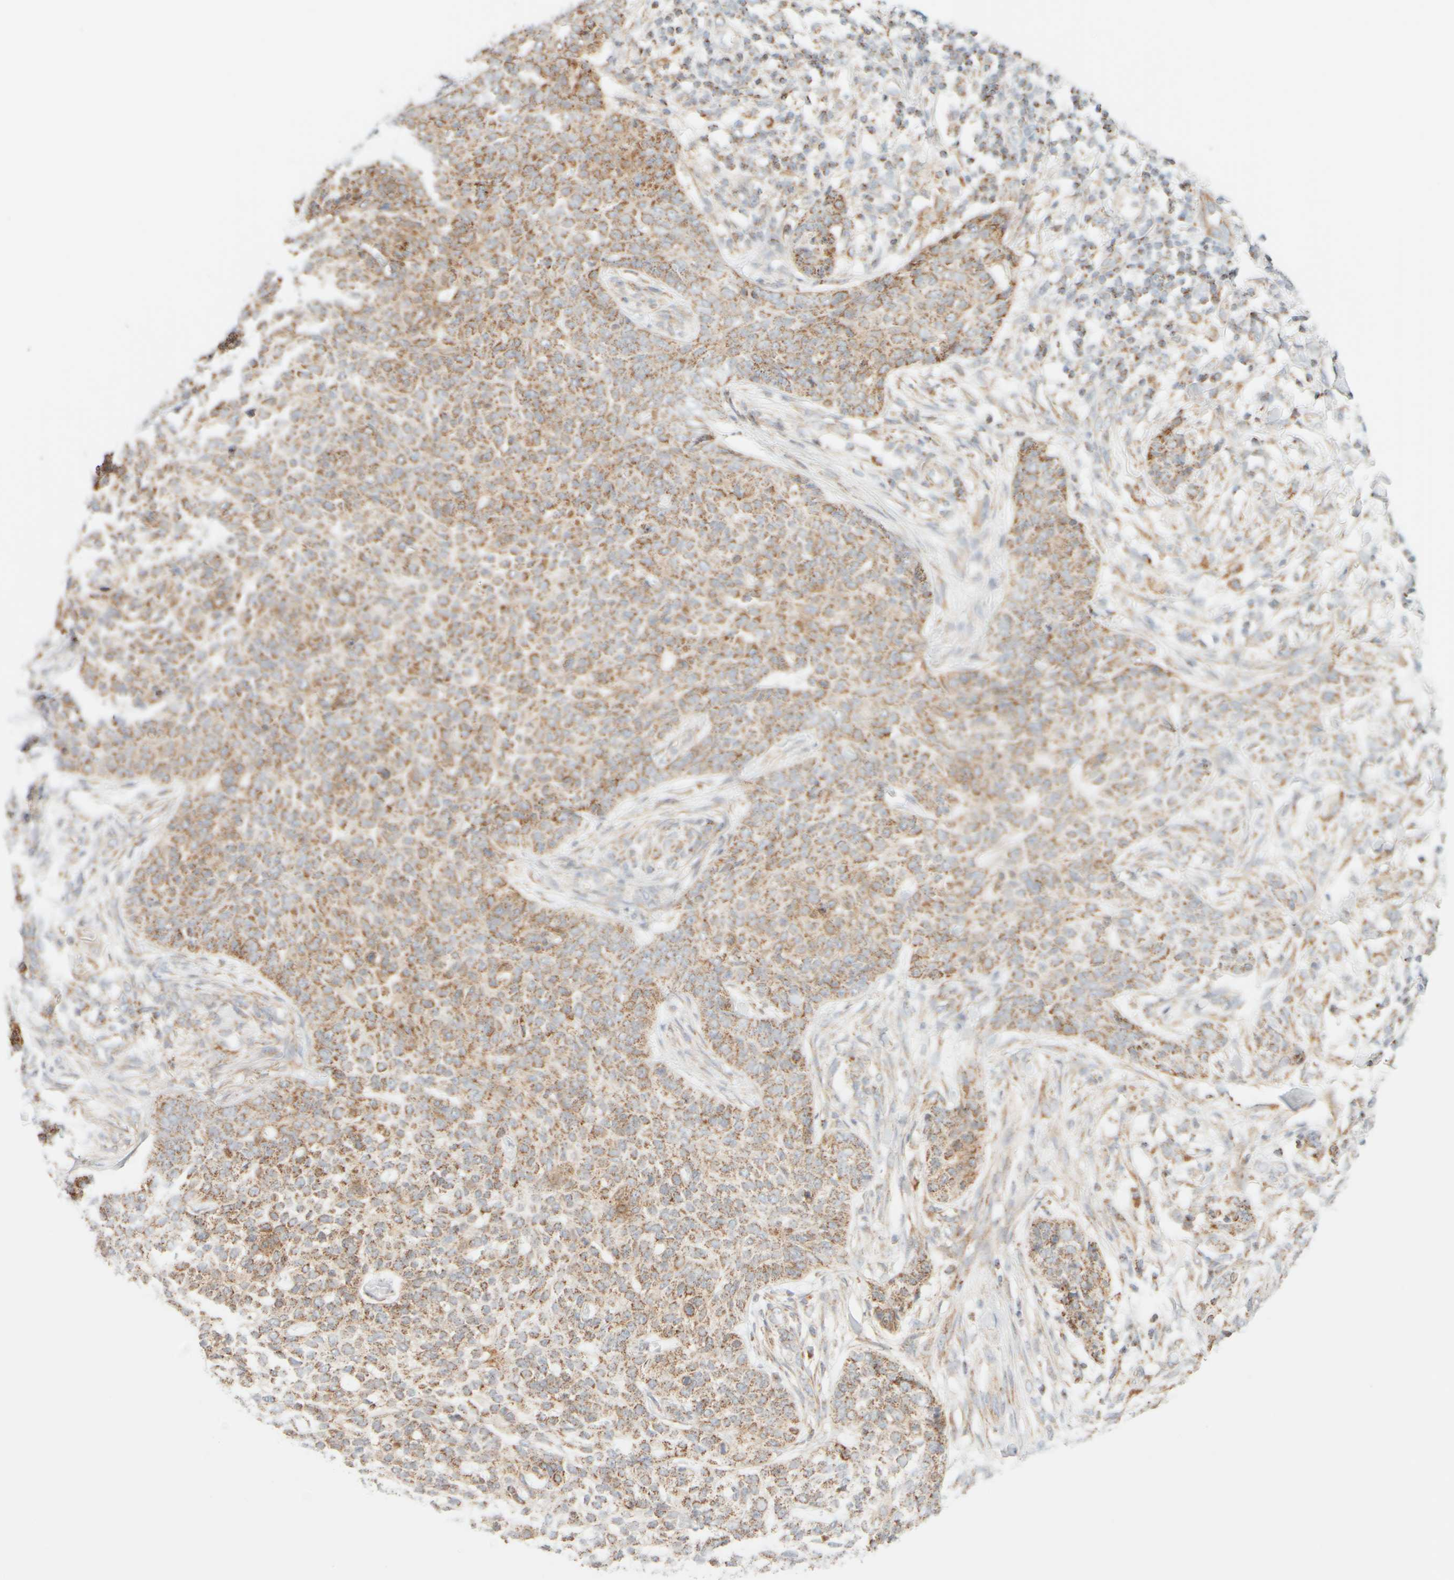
{"staining": {"intensity": "moderate", "quantity": ">75%", "location": "cytoplasmic/membranous"}, "tissue": "skin cancer", "cell_type": "Tumor cells", "image_type": "cancer", "snomed": [{"axis": "morphology", "description": "Basal cell carcinoma"}, {"axis": "topography", "description": "Skin"}], "caption": "Immunohistochemical staining of basal cell carcinoma (skin) shows medium levels of moderate cytoplasmic/membranous expression in about >75% of tumor cells.", "gene": "PPM1K", "patient": {"sex": "female", "age": 64}}